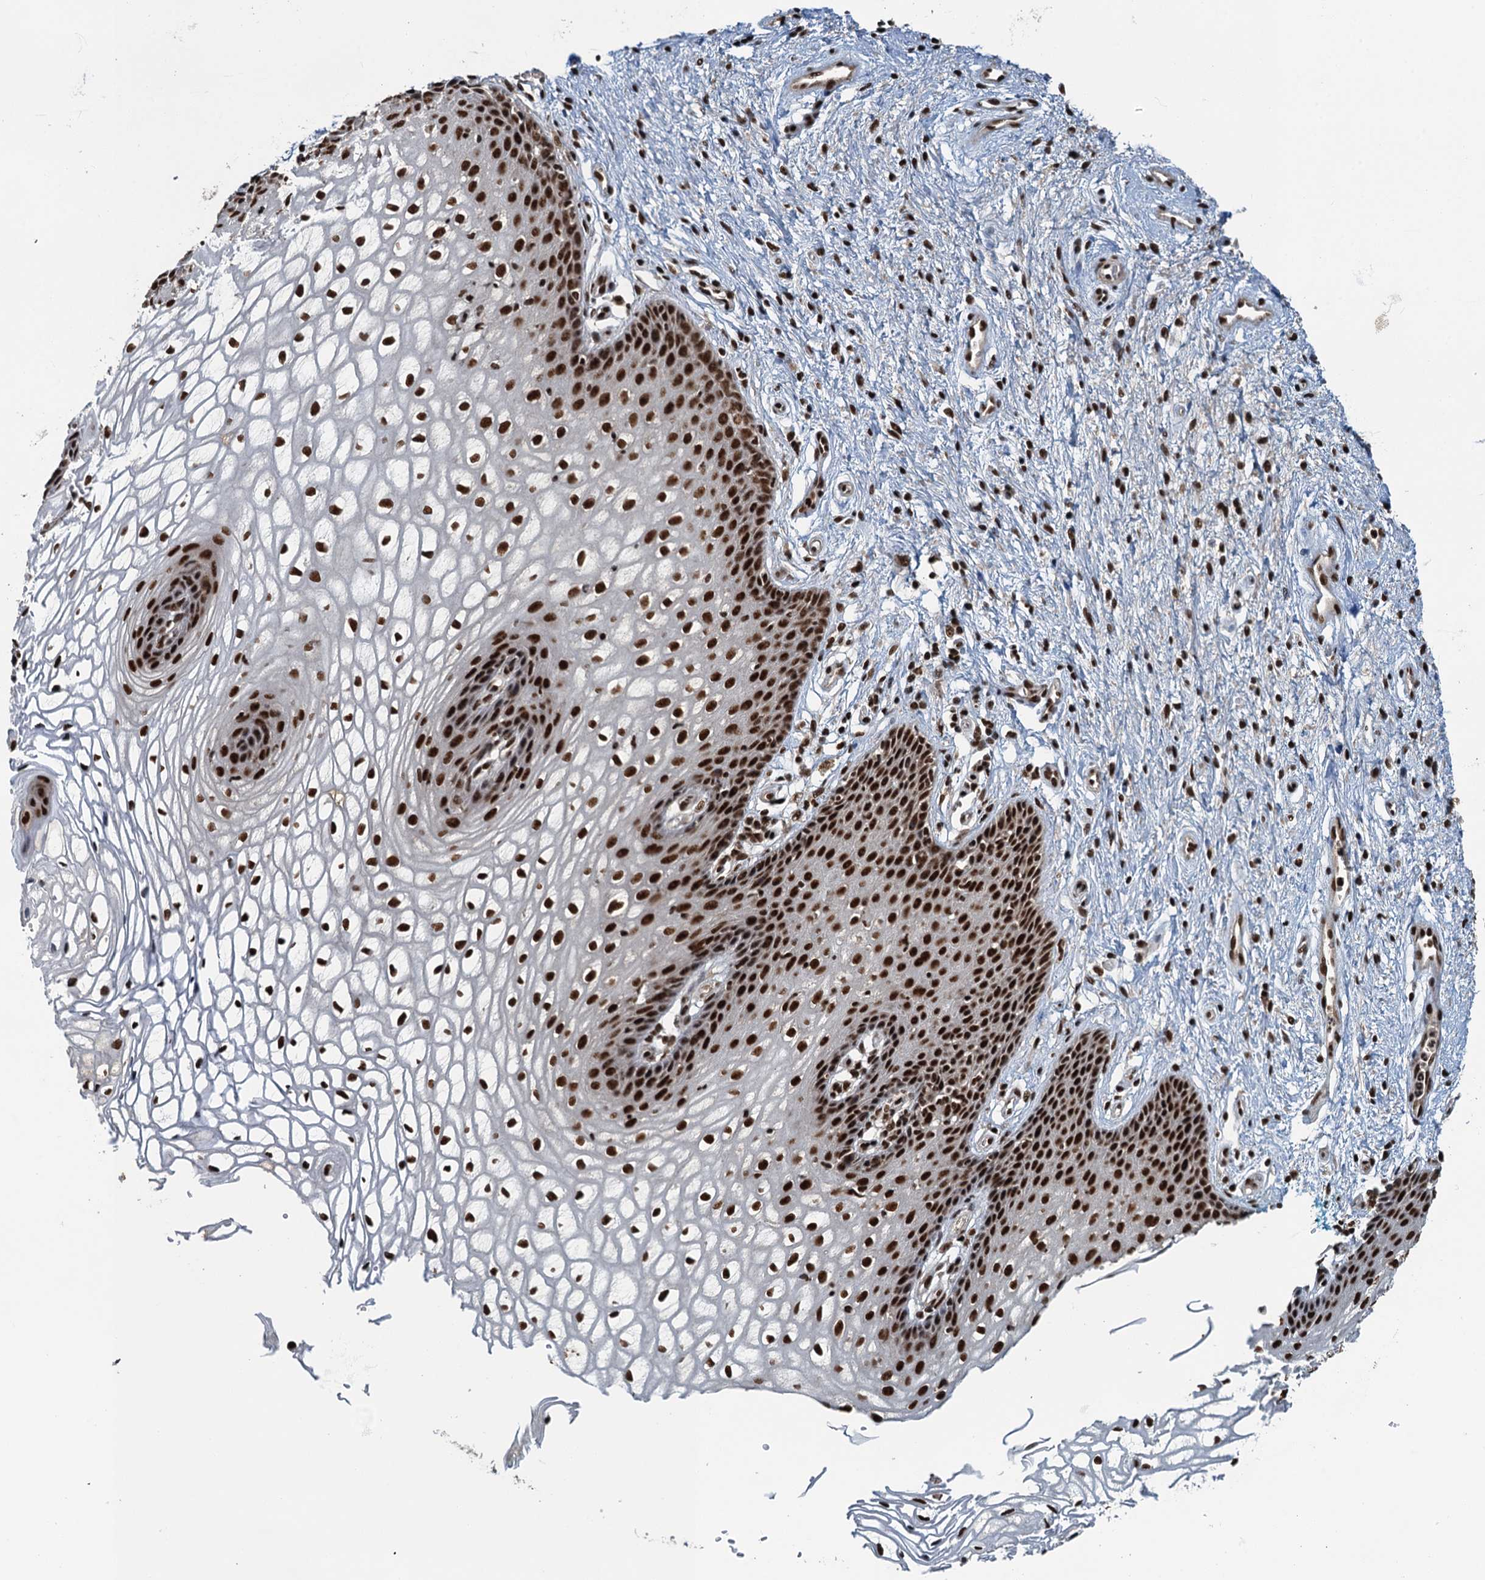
{"staining": {"intensity": "strong", "quantity": ">75%", "location": "nuclear"}, "tissue": "vagina", "cell_type": "Squamous epithelial cells", "image_type": "normal", "snomed": [{"axis": "morphology", "description": "Normal tissue, NOS"}, {"axis": "topography", "description": "Vagina"}], "caption": "Protein expression analysis of normal vagina demonstrates strong nuclear staining in approximately >75% of squamous epithelial cells.", "gene": "ZC3H18", "patient": {"sex": "female", "age": 34}}